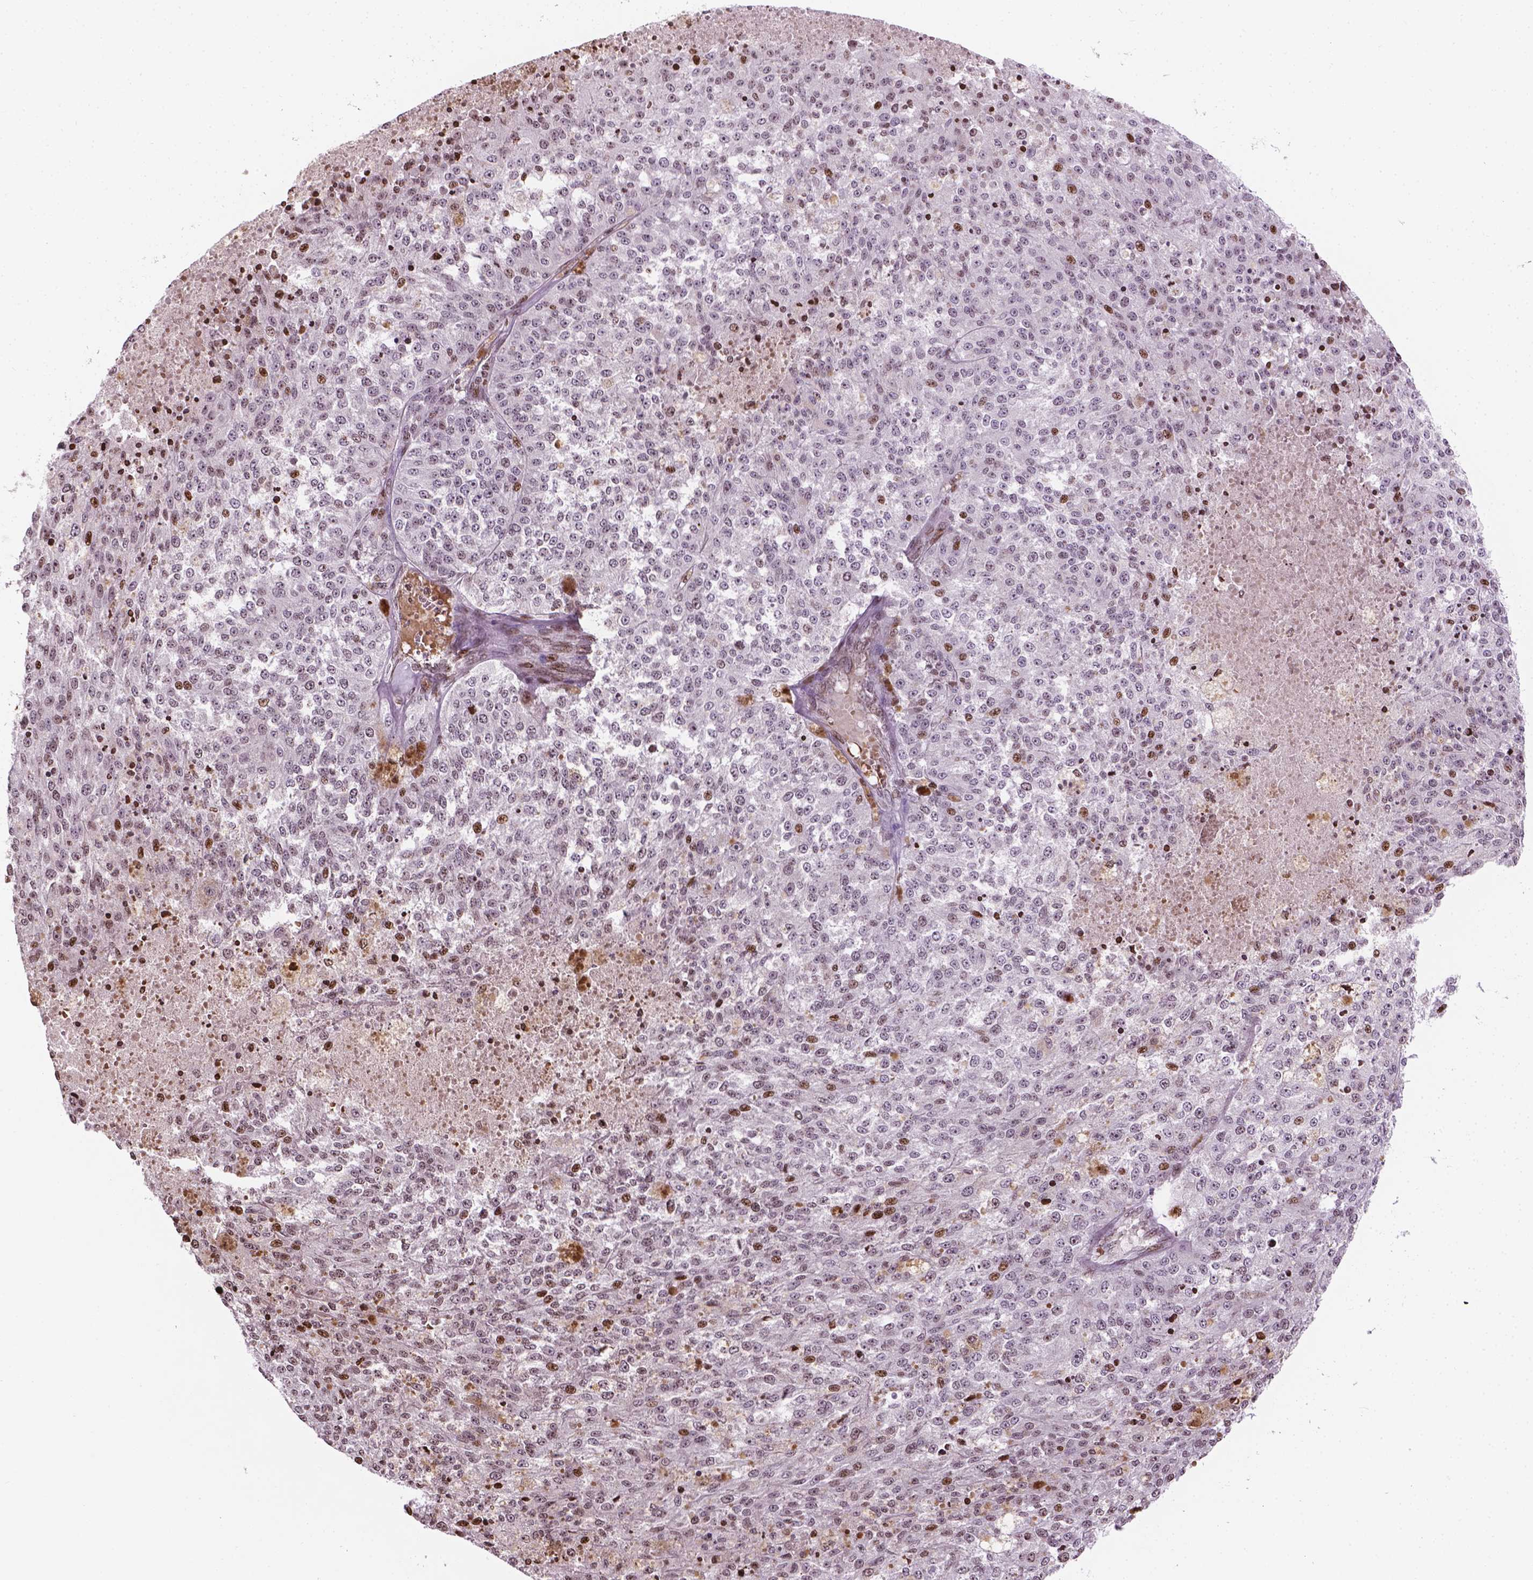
{"staining": {"intensity": "weak", "quantity": "<25%", "location": "nuclear"}, "tissue": "melanoma", "cell_type": "Tumor cells", "image_type": "cancer", "snomed": [{"axis": "morphology", "description": "Malignant melanoma, Metastatic site"}, {"axis": "topography", "description": "Lymph node"}], "caption": "Immunohistochemical staining of malignant melanoma (metastatic site) demonstrates no significant positivity in tumor cells. Nuclei are stained in blue.", "gene": "PIP4K2A", "patient": {"sex": "female", "age": 64}}